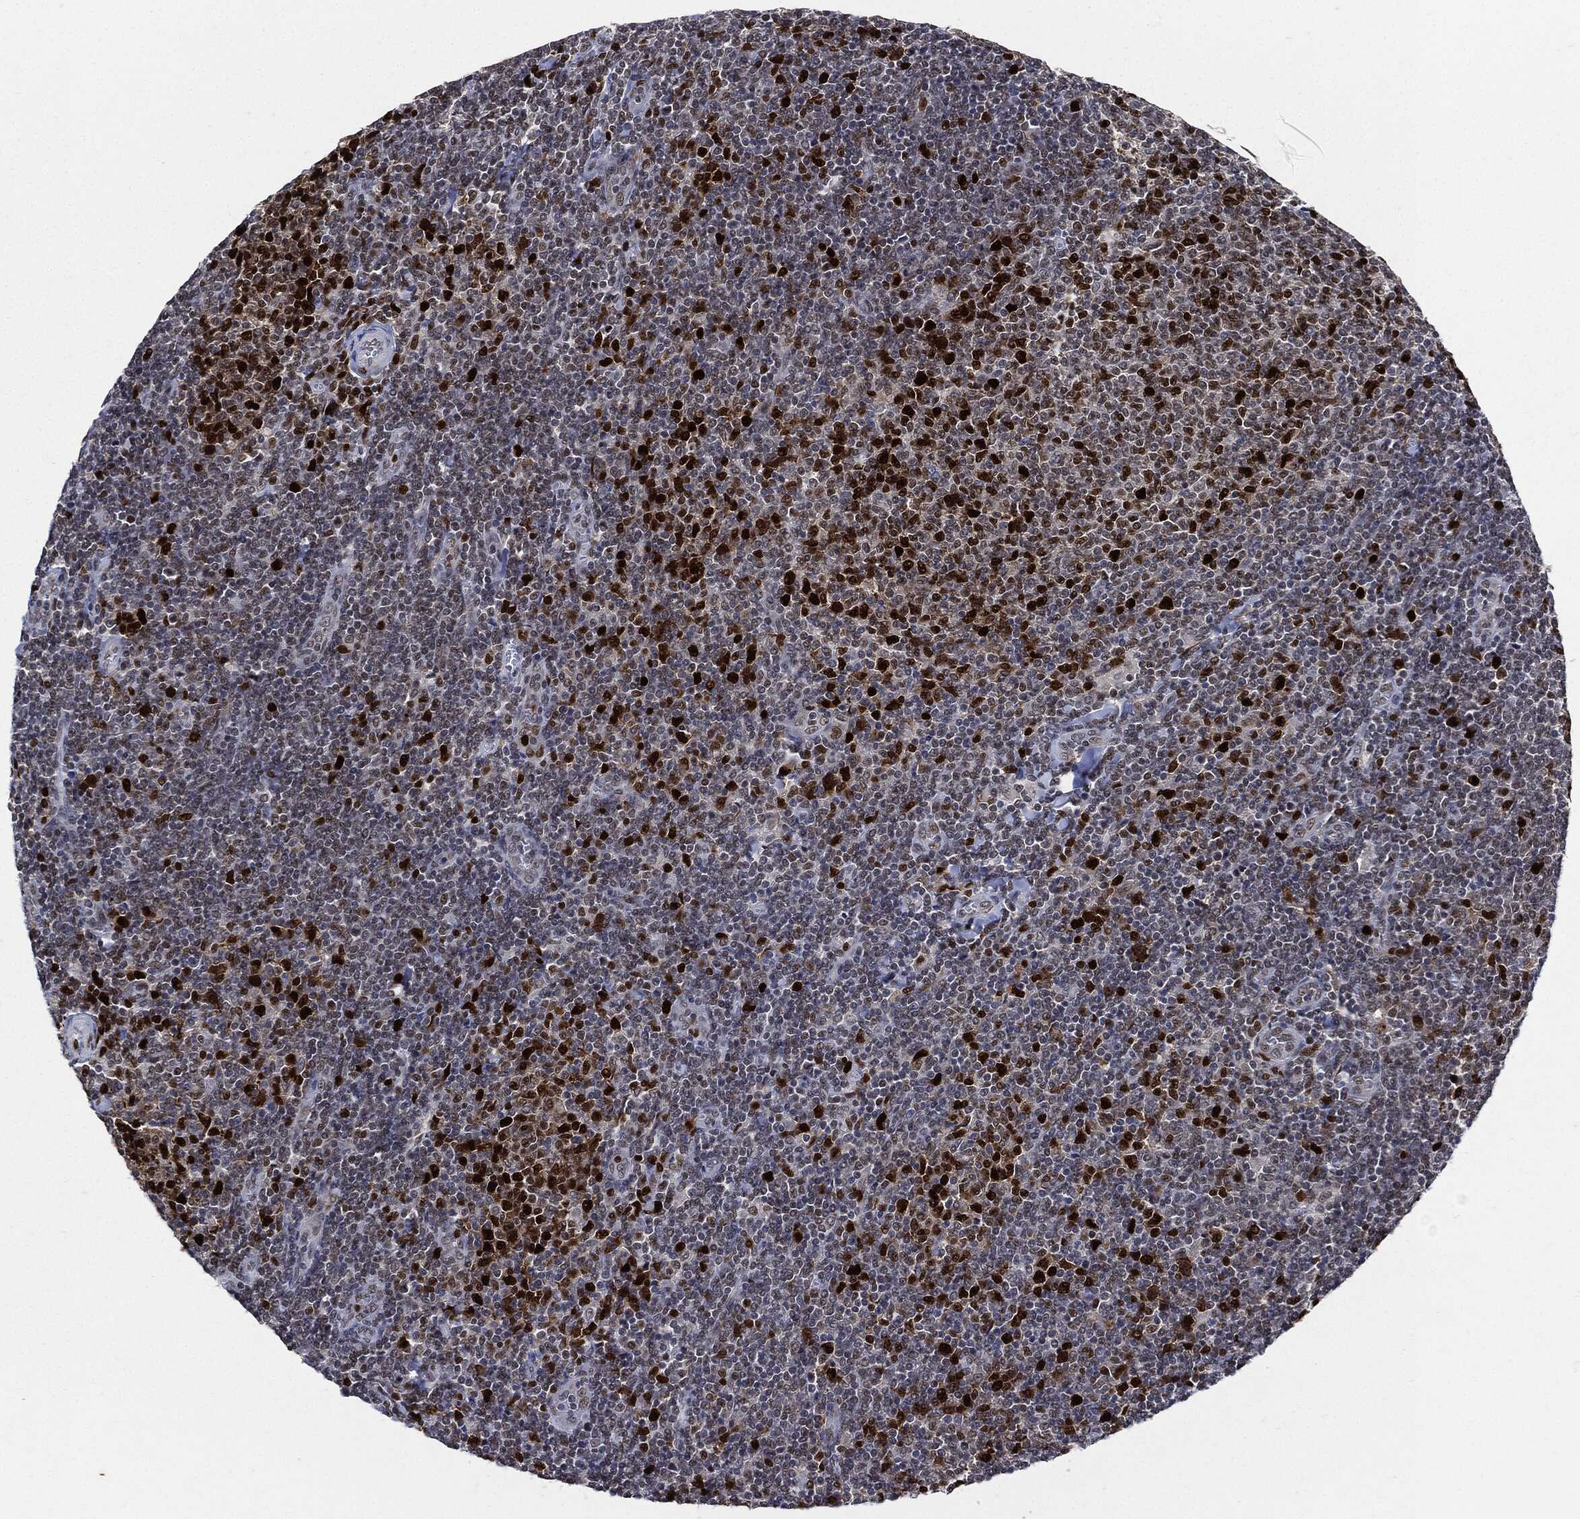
{"staining": {"intensity": "strong", "quantity": "<25%", "location": "nuclear"}, "tissue": "lymphoma", "cell_type": "Tumor cells", "image_type": "cancer", "snomed": [{"axis": "morphology", "description": "Malignant lymphoma, non-Hodgkin's type, Low grade"}, {"axis": "topography", "description": "Lymph node"}], "caption": "Lymphoma tissue demonstrates strong nuclear positivity in approximately <25% of tumor cells", "gene": "PCNA", "patient": {"sex": "male", "age": 52}}